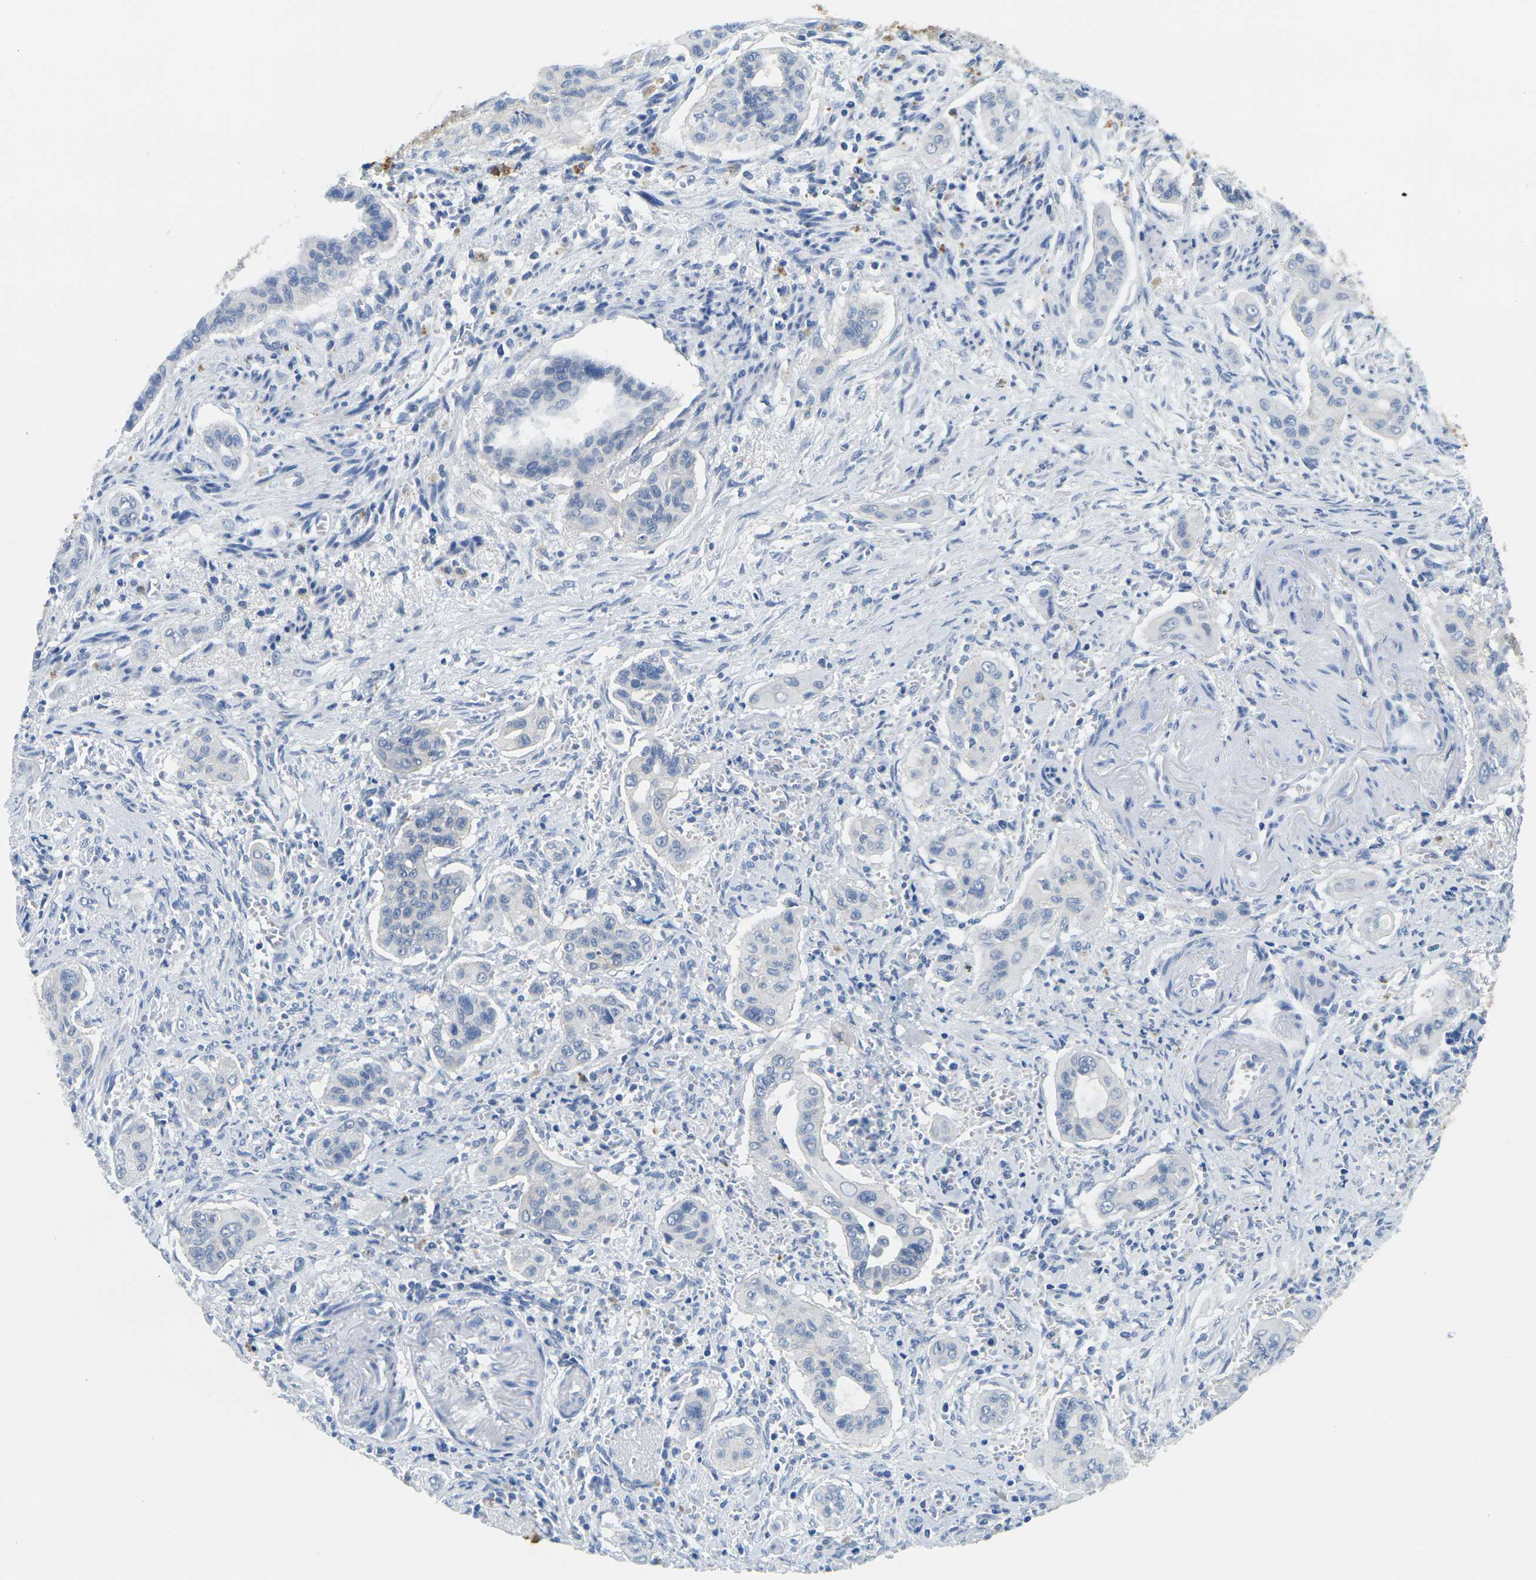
{"staining": {"intensity": "negative", "quantity": "none", "location": "none"}, "tissue": "pancreatic cancer", "cell_type": "Tumor cells", "image_type": "cancer", "snomed": [{"axis": "morphology", "description": "Adenocarcinoma, NOS"}, {"axis": "topography", "description": "Pancreas"}], "caption": "DAB (3,3'-diaminobenzidine) immunohistochemical staining of human adenocarcinoma (pancreatic) shows no significant staining in tumor cells. The staining was performed using DAB to visualize the protein expression in brown, while the nuclei were stained in blue with hematoxylin (Magnification: 20x).", "gene": "FAM3D", "patient": {"sex": "male", "age": 77}}